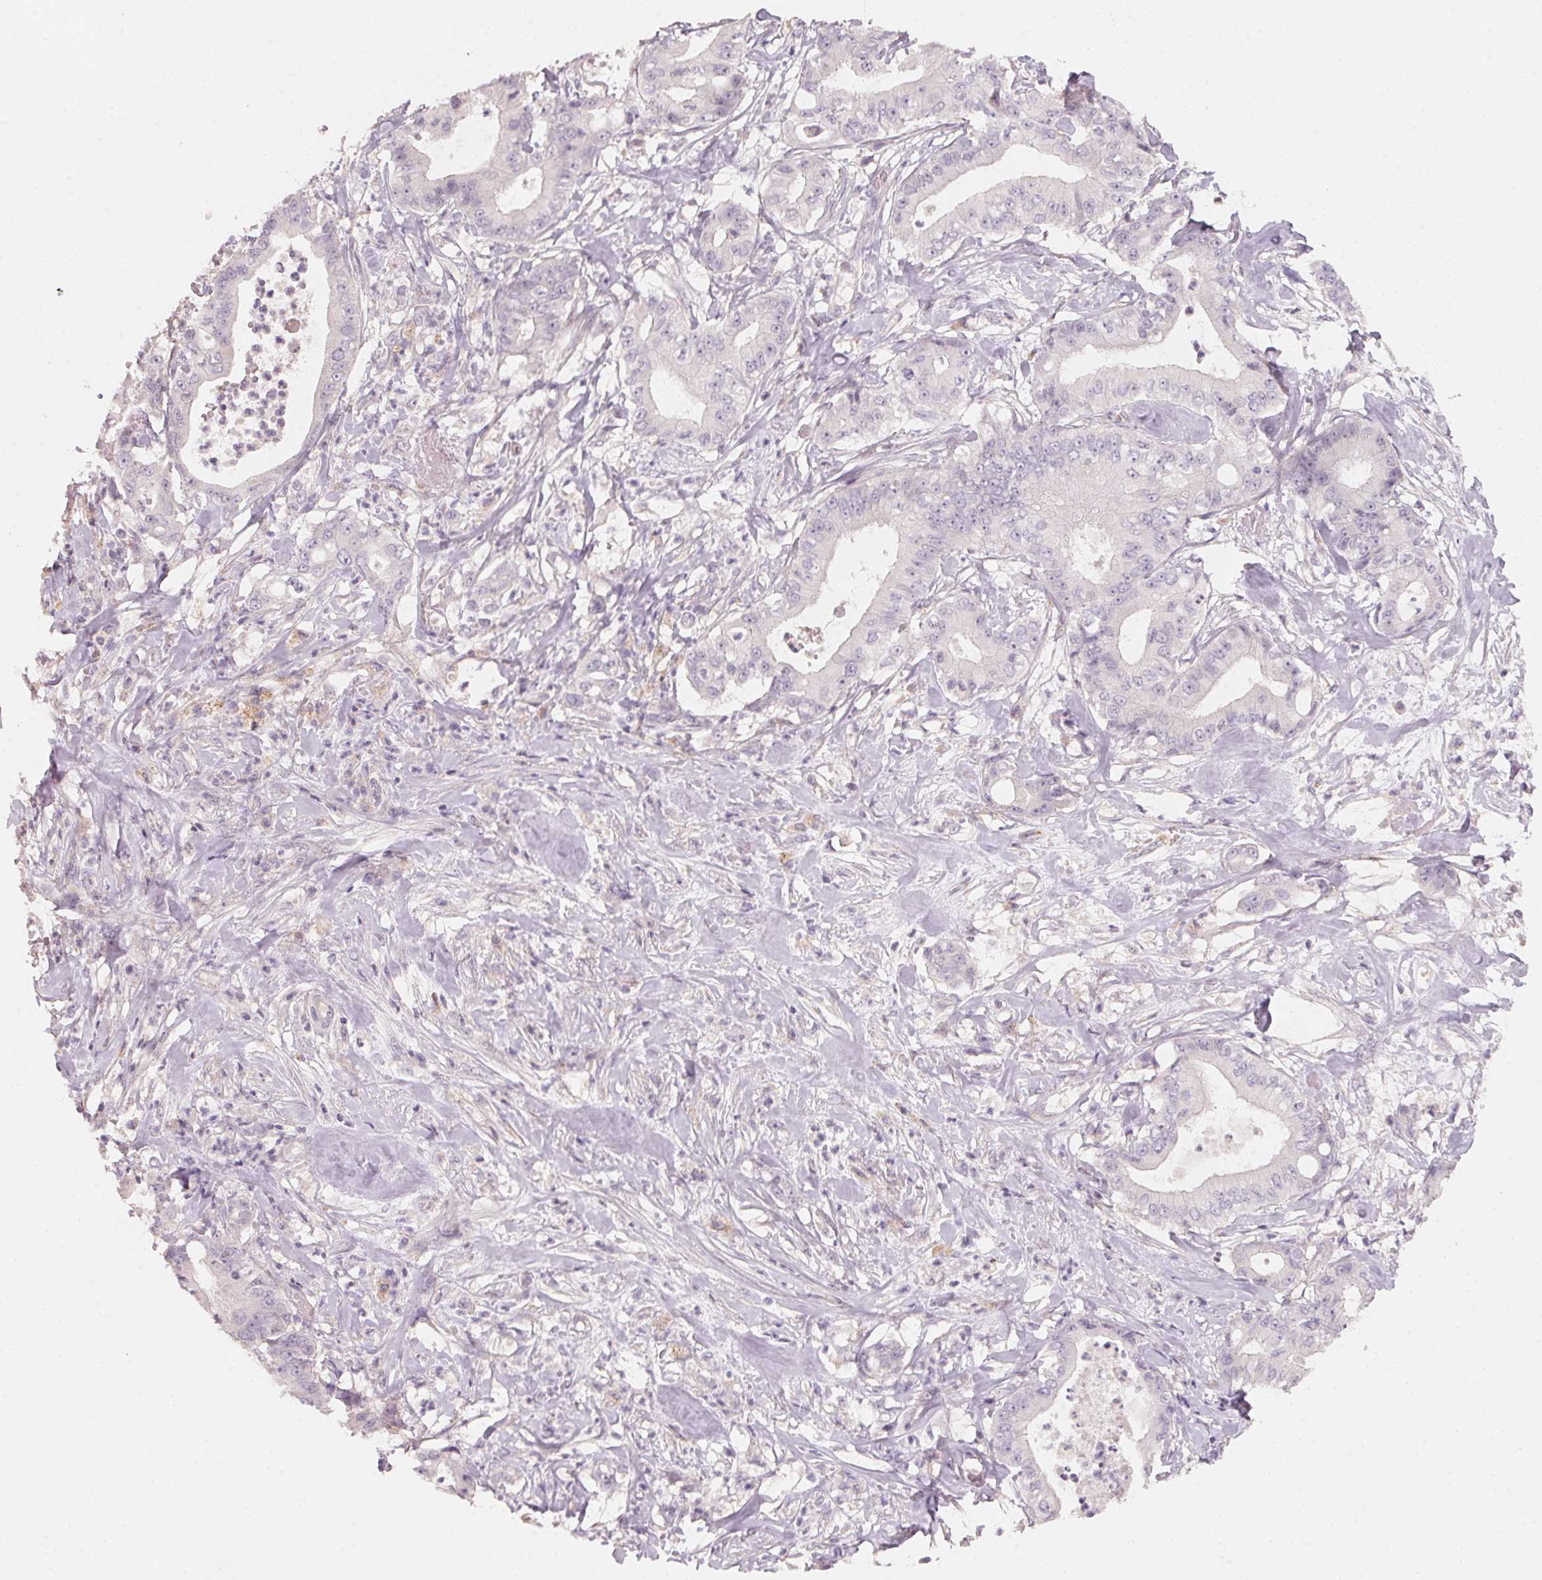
{"staining": {"intensity": "negative", "quantity": "none", "location": "none"}, "tissue": "pancreatic cancer", "cell_type": "Tumor cells", "image_type": "cancer", "snomed": [{"axis": "morphology", "description": "Adenocarcinoma, NOS"}, {"axis": "topography", "description": "Pancreas"}], "caption": "Tumor cells show no significant protein expression in pancreatic cancer (adenocarcinoma). (Brightfield microscopy of DAB immunohistochemistry (IHC) at high magnification).", "gene": "TREH", "patient": {"sex": "male", "age": 71}}